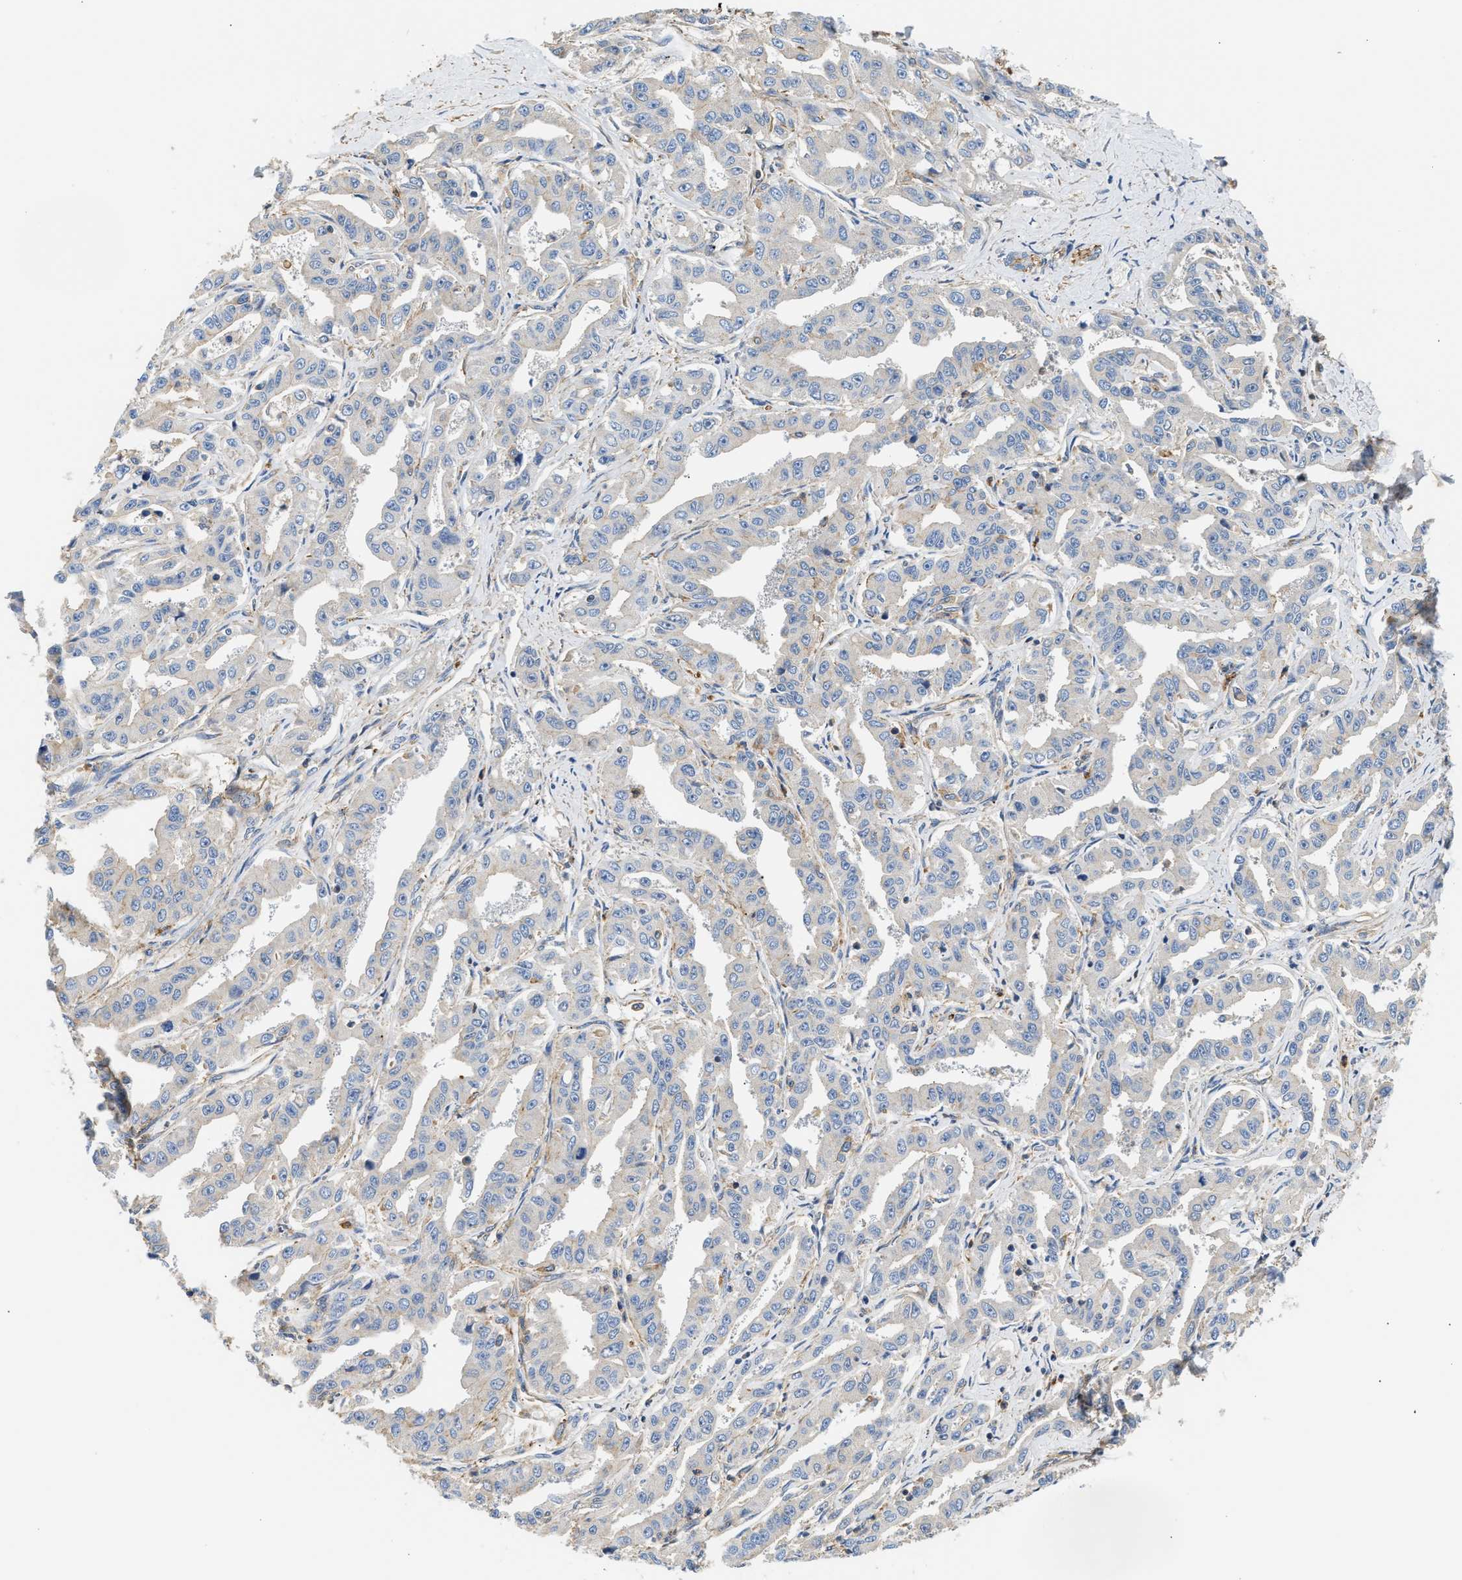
{"staining": {"intensity": "negative", "quantity": "none", "location": "none"}, "tissue": "liver cancer", "cell_type": "Tumor cells", "image_type": "cancer", "snomed": [{"axis": "morphology", "description": "Cholangiocarcinoma"}, {"axis": "topography", "description": "Liver"}], "caption": "The micrograph demonstrates no significant staining in tumor cells of liver cholangiocarcinoma.", "gene": "SAMD9L", "patient": {"sex": "male", "age": 59}}